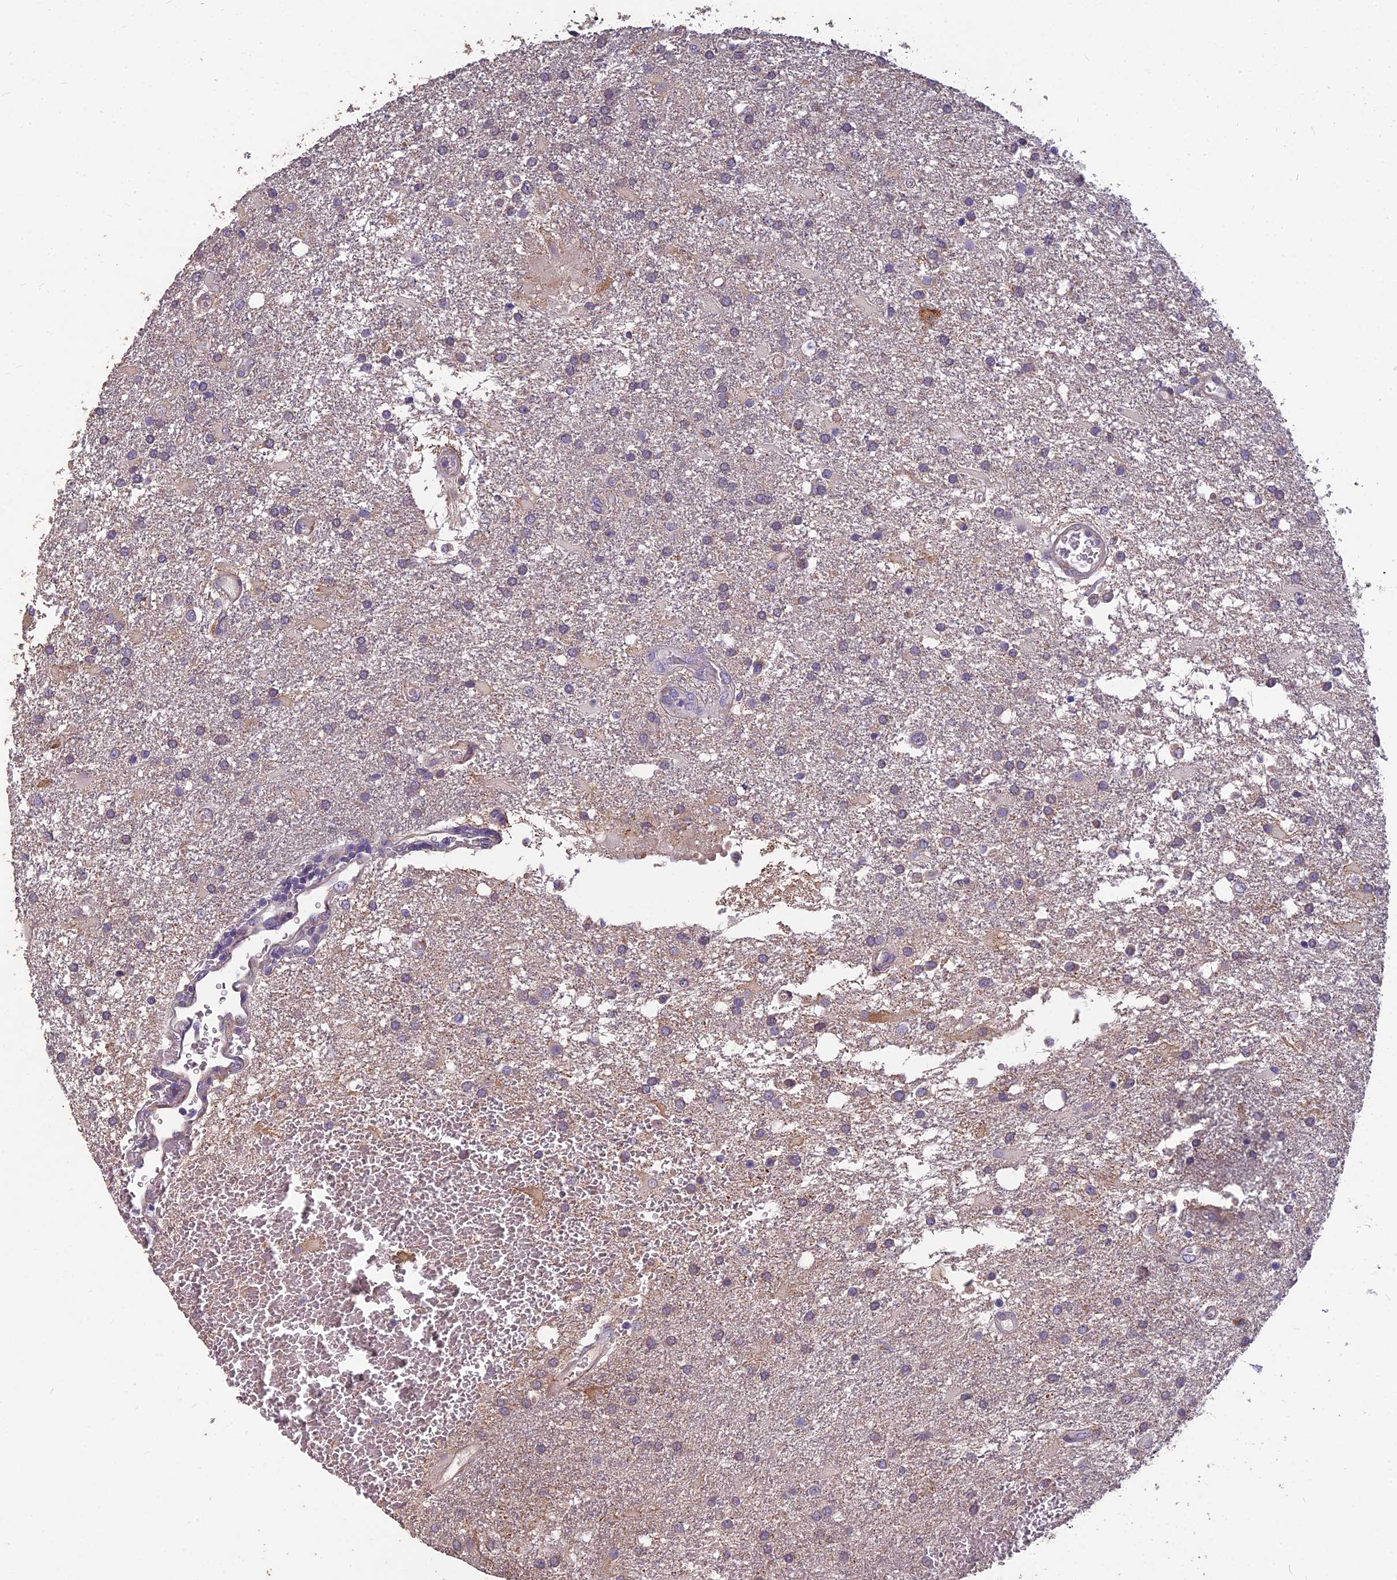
{"staining": {"intensity": "moderate", "quantity": "25%-75%", "location": "cytoplasmic/membranous"}, "tissue": "glioma", "cell_type": "Tumor cells", "image_type": "cancer", "snomed": [{"axis": "morphology", "description": "Glioma, malignant, Low grade"}, {"axis": "topography", "description": "Brain"}], "caption": "Protein expression analysis of low-grade glioma (malignant) displays moderate cytoplasmic/membranous expression in about 25%-75% of tumor cells. (IHC, brightfield microscopy, high magnification).", "gene": "CEACAM16", "patient": {"sex": "male", "age": 66}}